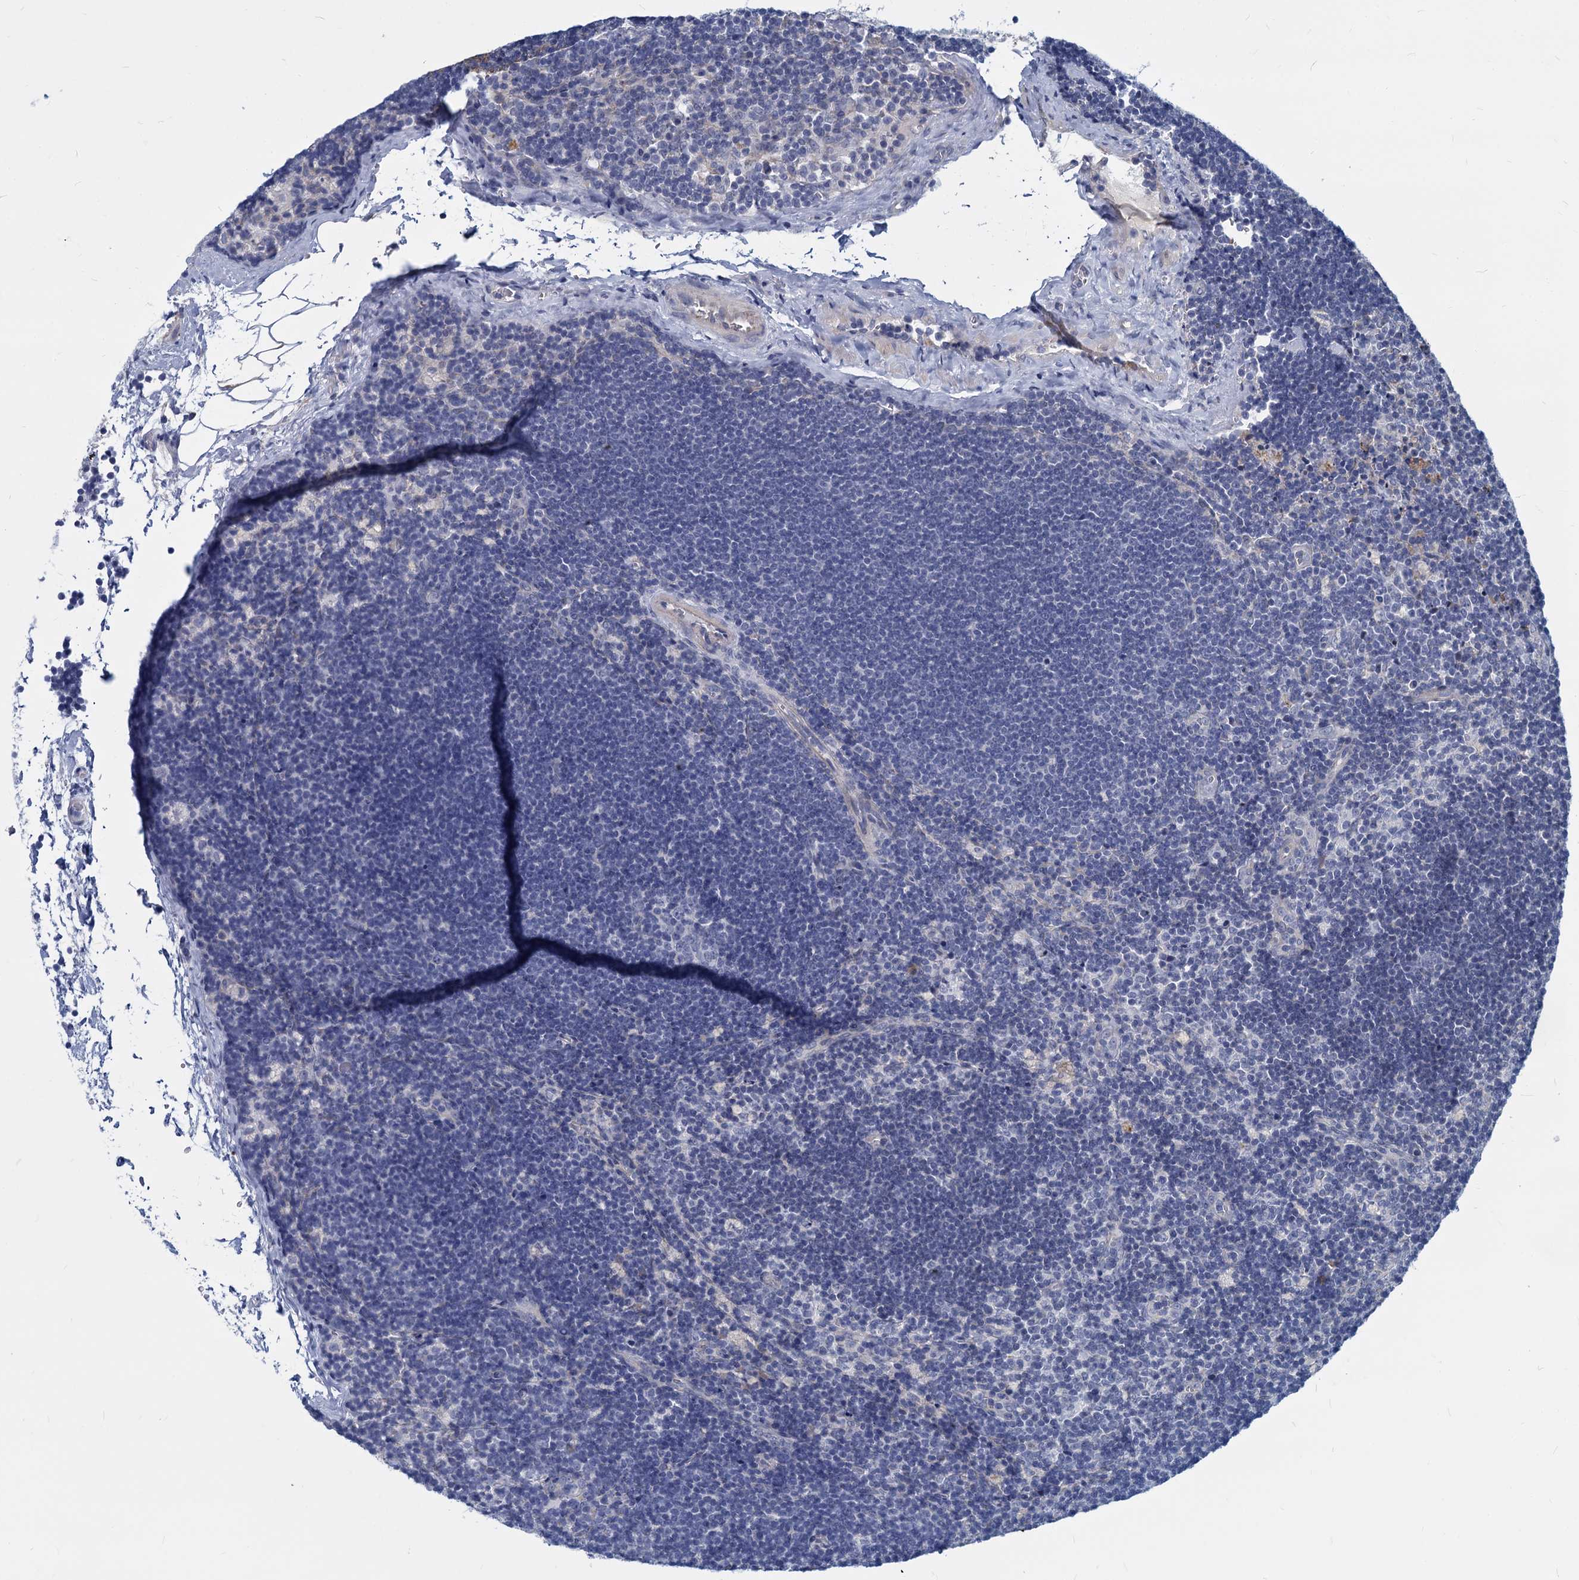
{"staining": {"intensity": "negative", "quantity": "none", "location": "none"}, "tissue": "lymph node", "cell_type": "Germinal center cells", "image_type": "normal", "snomed": [{"axis": "morphology", "description": "Normal tissue, NOS"}, {"axis": "topography", "description": "Lymph node"}], "caption": "Immunohistochemical staining of unremarkable lymph node reveals no significant staining in germinal center cells.", "gene": "GSTM3", "patient": {"sex": "male", "age": 24}}